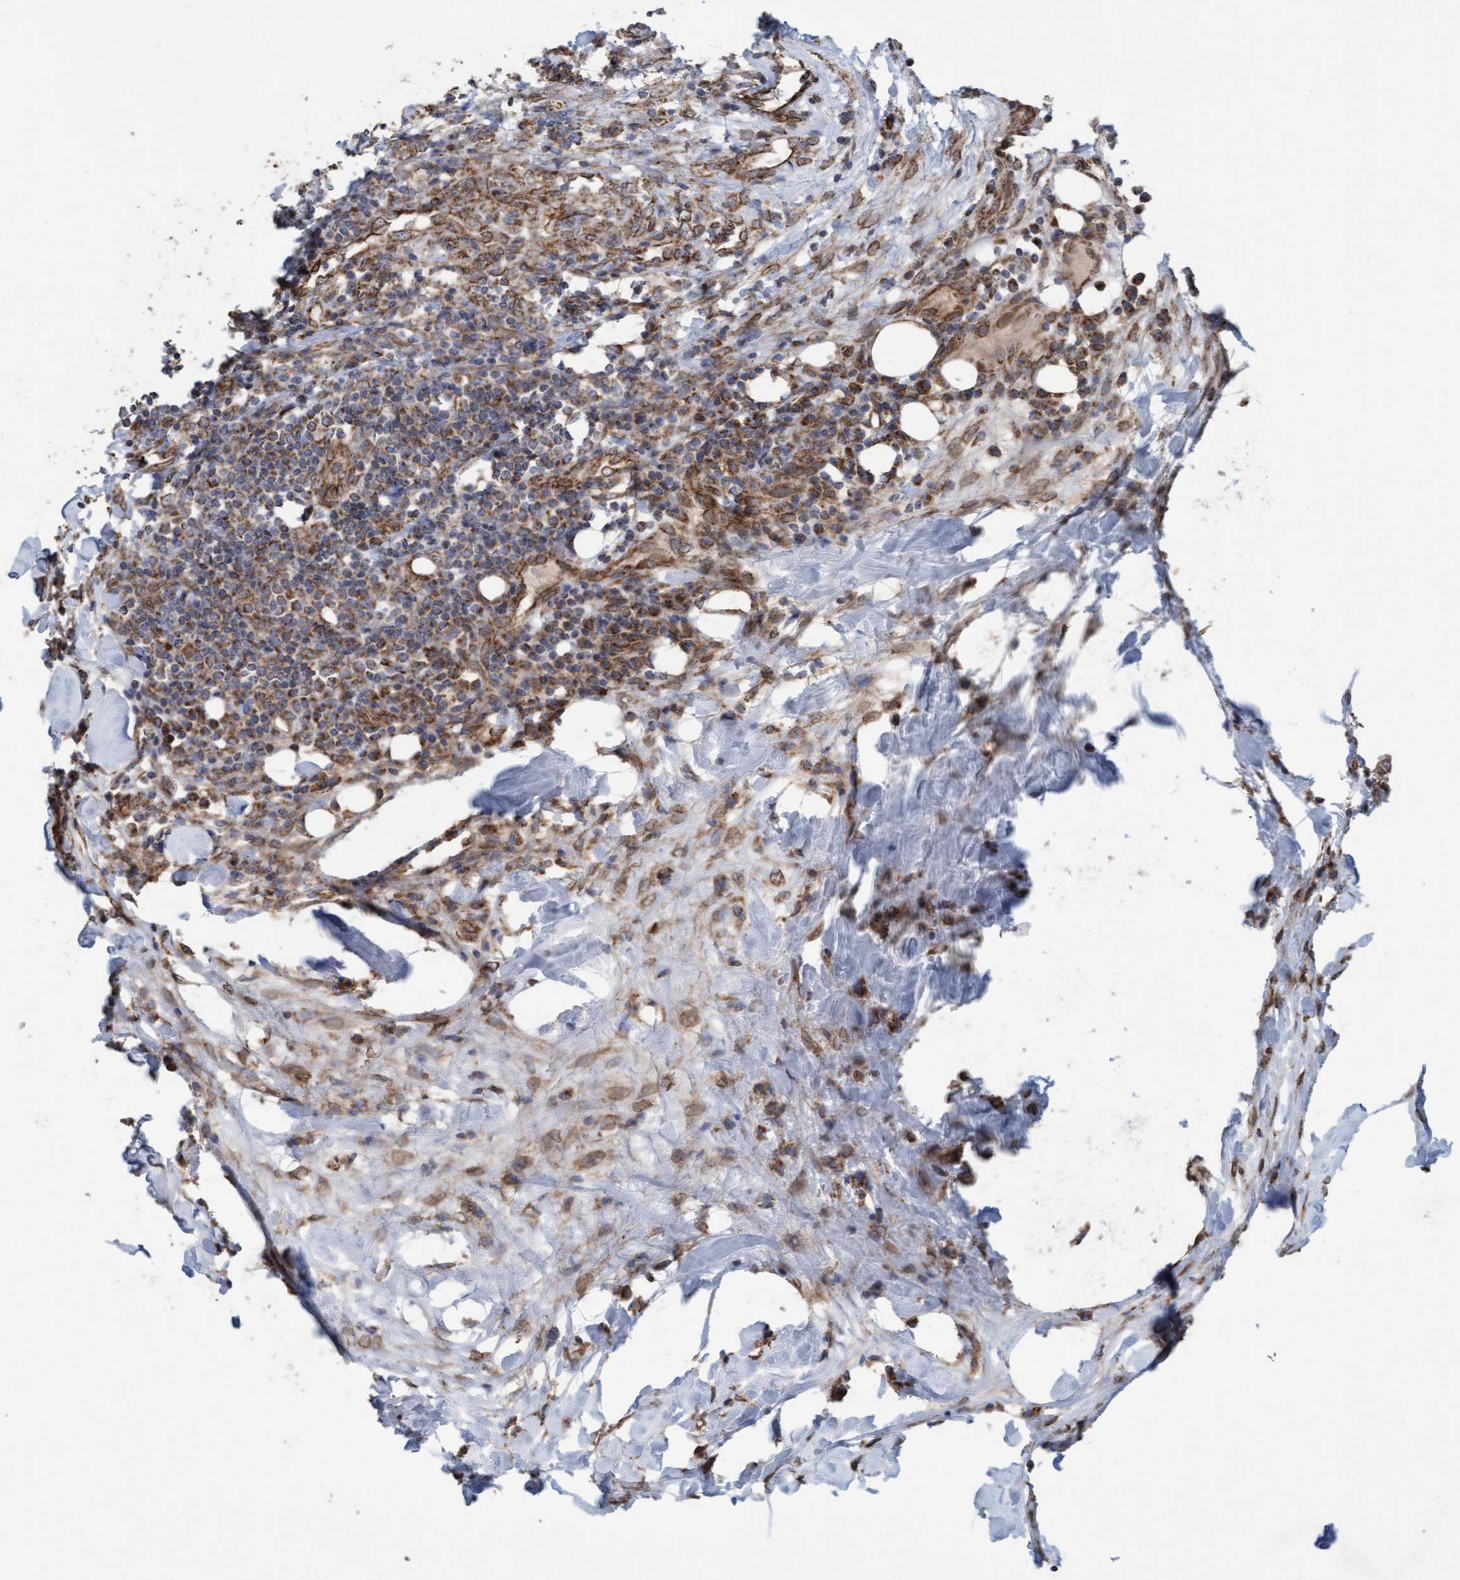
{"staining": {"intensity": "moderate", "quantity": ">75%", "location": "cytoplasmic/membranous"}, "tissue": "breast cancer", "cell_type": "Tumor cells", "image_type": "cancer", "snomed": [{"axis": "morphology", "description": "Duct carcinoma"}, {"axis": "topography", "description": "Breast"}], "caption": "Approximately >75% of tumor cells in human infiltrating ductal carcinoma (breast) reveal moderate cytoplasmic/membranous protein positivity as visualized by brown immunohistochemical staining.", "gene": "MRPS23", "patient": {"sex": "female", "age": 37}}